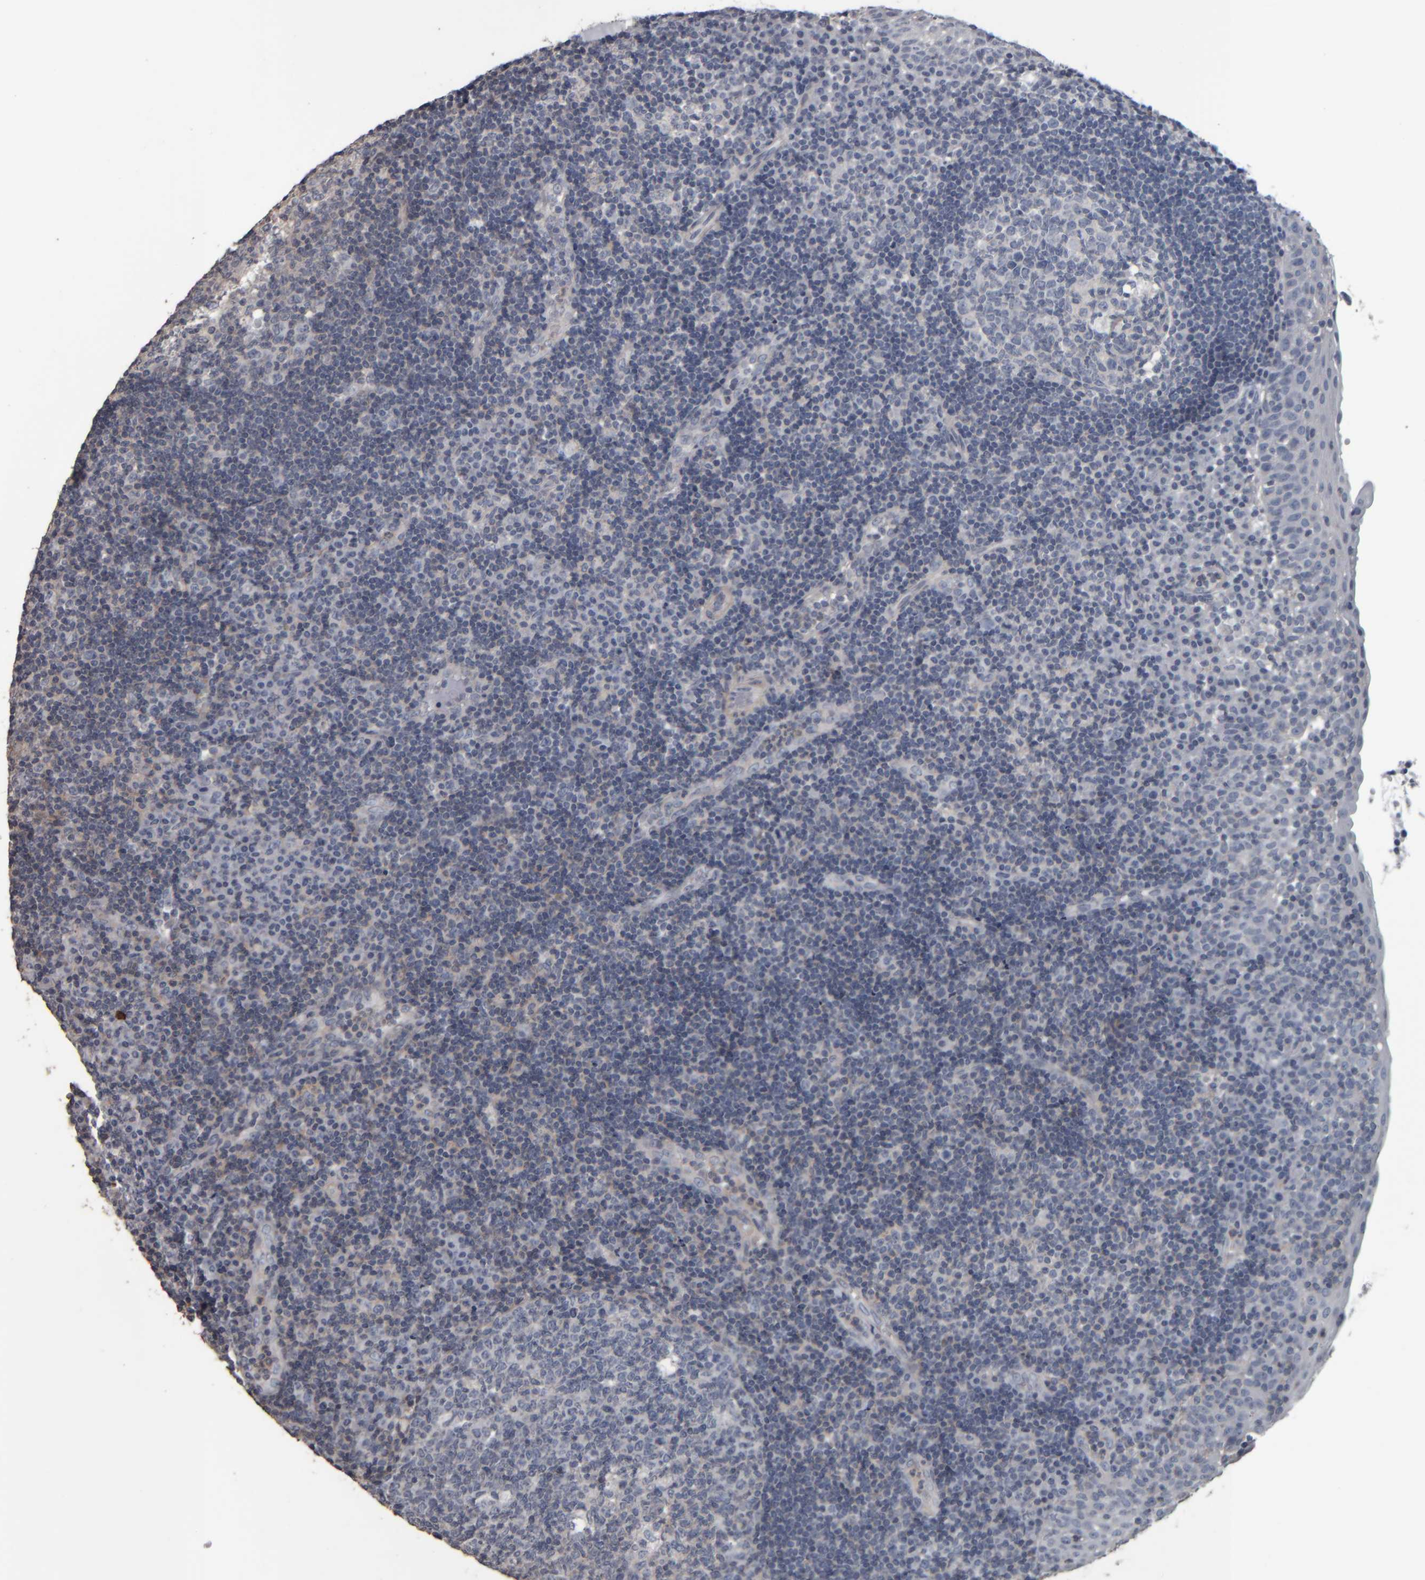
{"staining": {"intensity": "negative", "quantity": "none", "location": "none"}, "tissue": "tonsil", "cell_type": "Germinal center cells", "image_type": "normal", "snomed": [{"axis": "morphology", "description": "Normal tissue, NOS"}, {"axis": "topography", "description": "Tonsil"}], "caption": "The photomicrograph displays no significant expression in germinal center cells of tonsil.", "gene": "CAVIN4", "patient": {"sex": "female", "age": 40}}